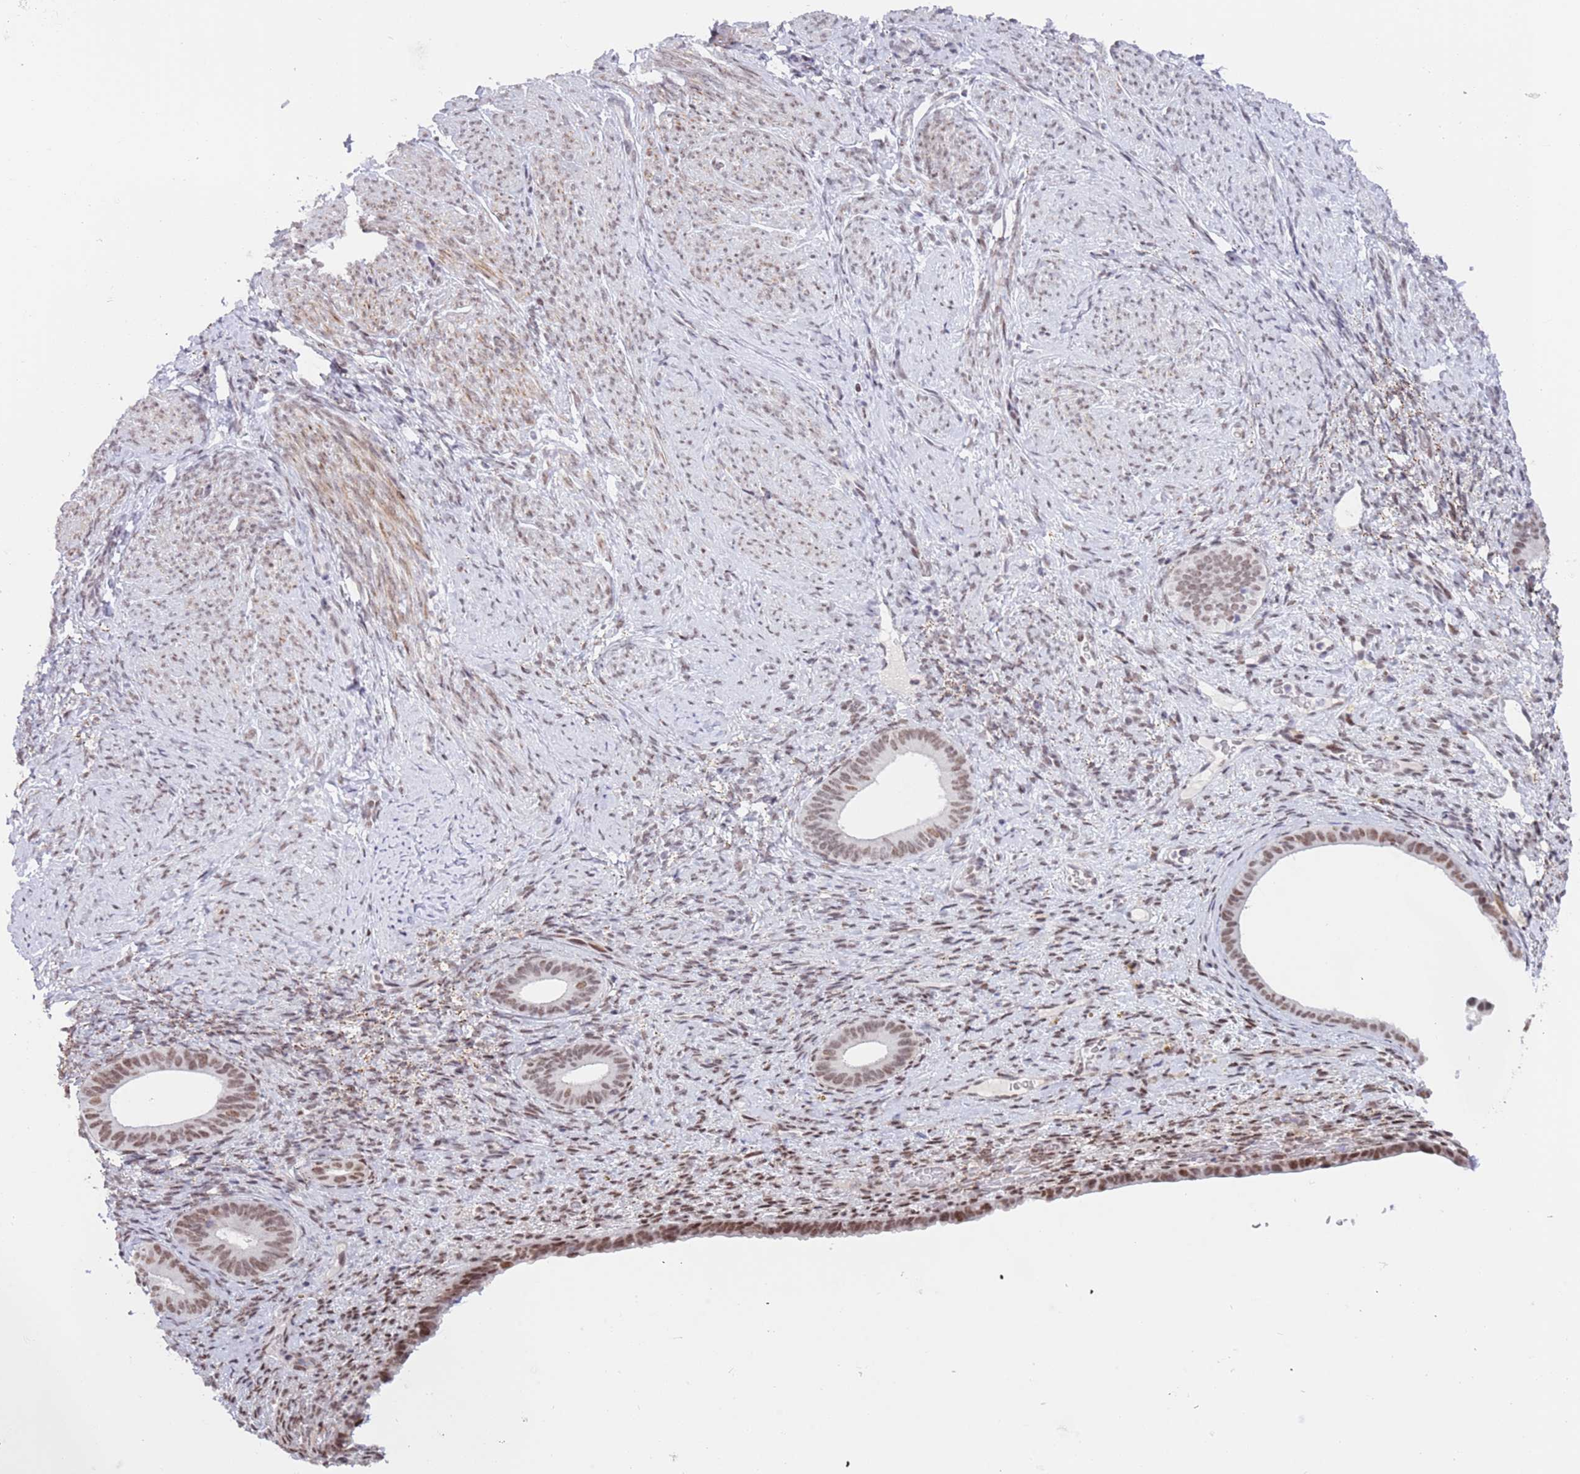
{"staining": {"intensity": "moderate", "quantity": ">75%", "location": "nuclear"}, "tissue": "endometrium", "cell_type": "Cells in endometrial stroma", "image_type": "normal", "snomed": [{"axis": "morphology", "description": "Normal tissue, NOS"}, {"axis": "topography", "description": "Endometrium"}], "caption": "Cells in endometrial stroma exhibit medium levels of moderate nuclear expression in approximately >75% of cells in unremarkable endometrium.", "gene": "ZNF382", "patient": {"sex": "female", "age": 65}}